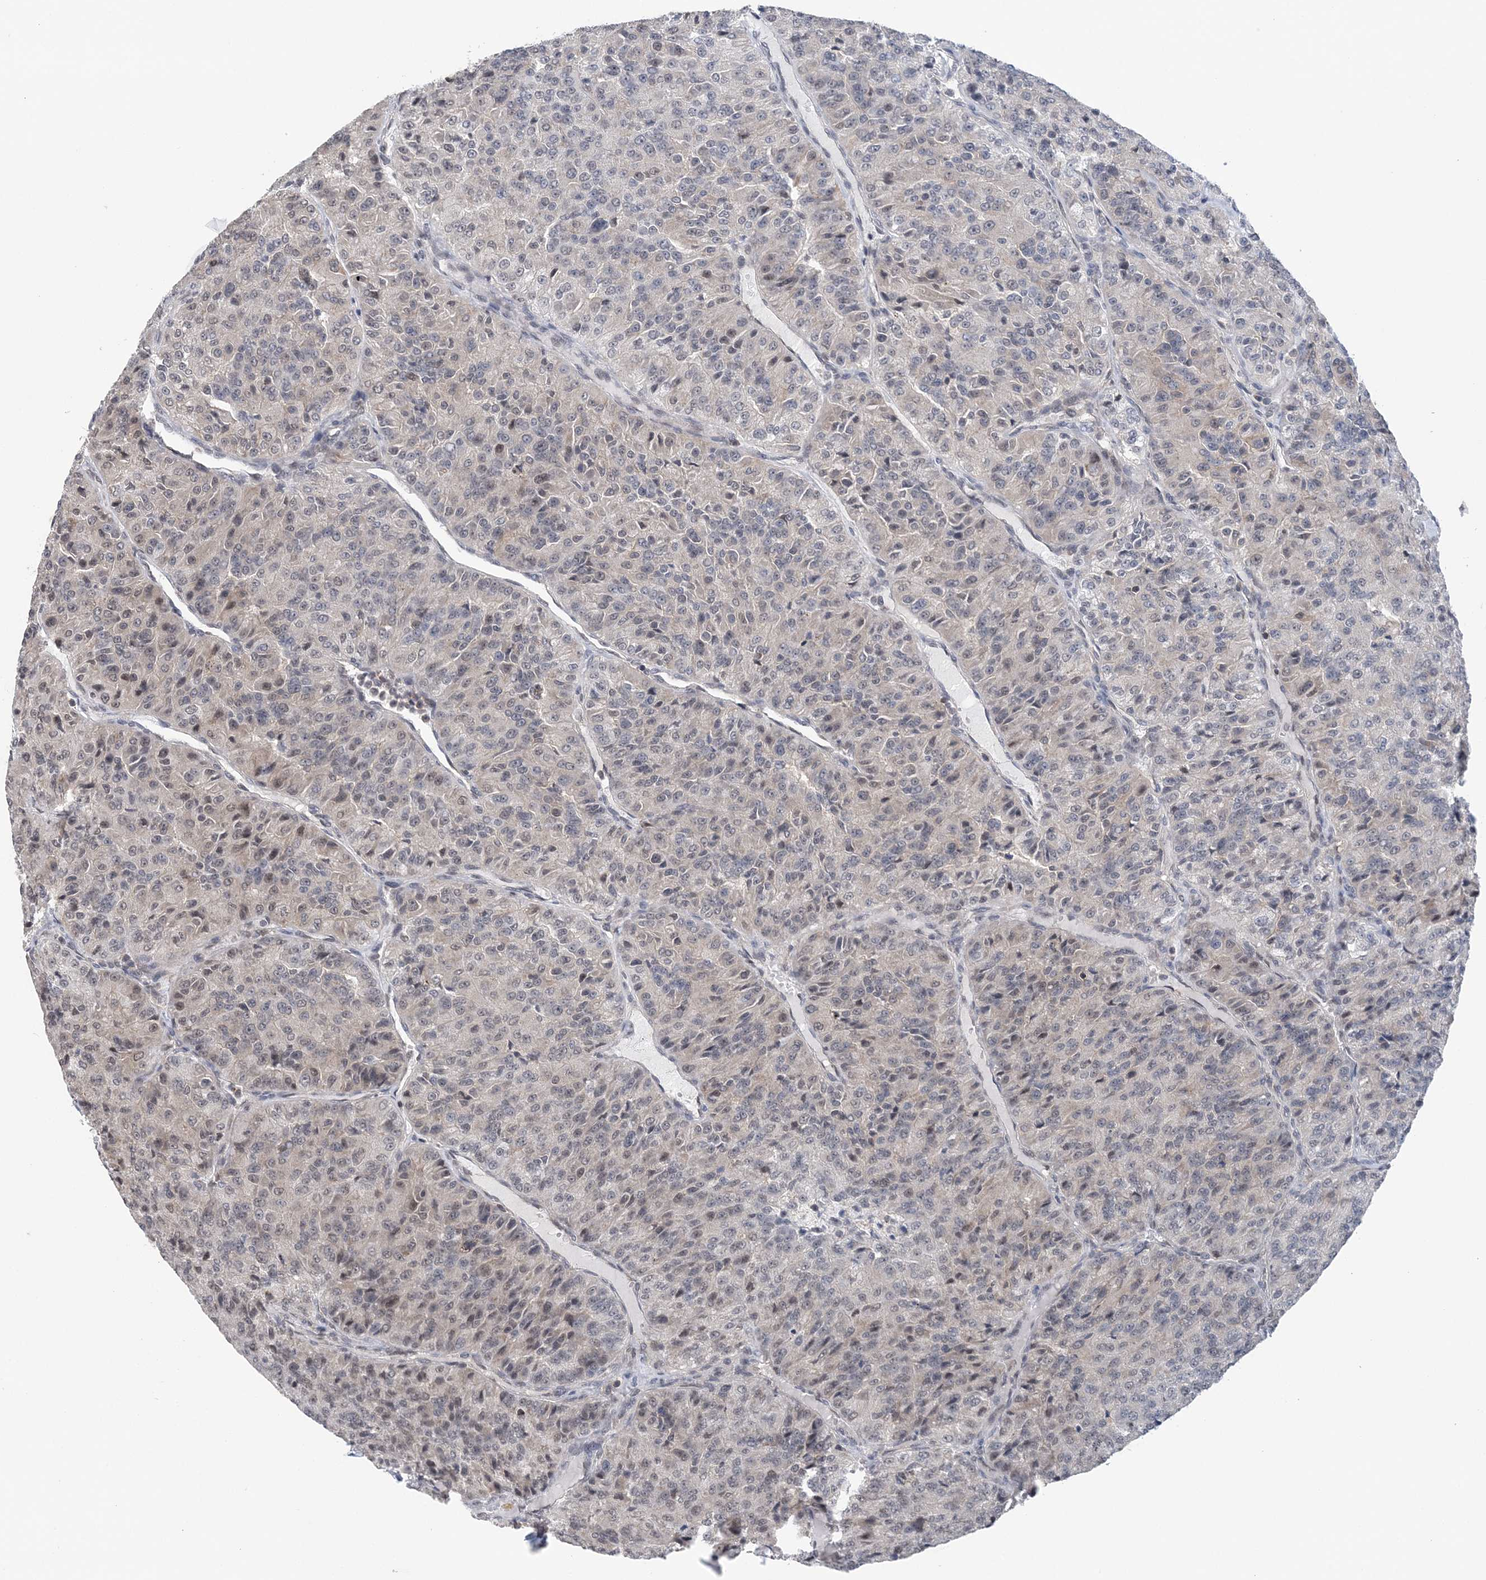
{"staining": {"intensity": "weak", "quantity": "25%-75%", "location": "nuclear"}, "tissue": "renal cancer", "cell_type": "Tumor cells", "image_type": "cancer", "snomed": [{"axis": "morphology", "description": "Adenocarcinoma, NOS"}, {"axis": "topography", "description": "Kidney"}], "caption": "Tumor cells demonstrate low levels of weak nuclear positivity in approximately 25%-75% of cells in renal cancer (adenocarcinoma). (DAB (3,3'-diaminobenzidine) IHC, brown staining for protein, blue staining for nuclei).", "gene": "CCDC152", "patient": {"sex": "female", "age": 63}}